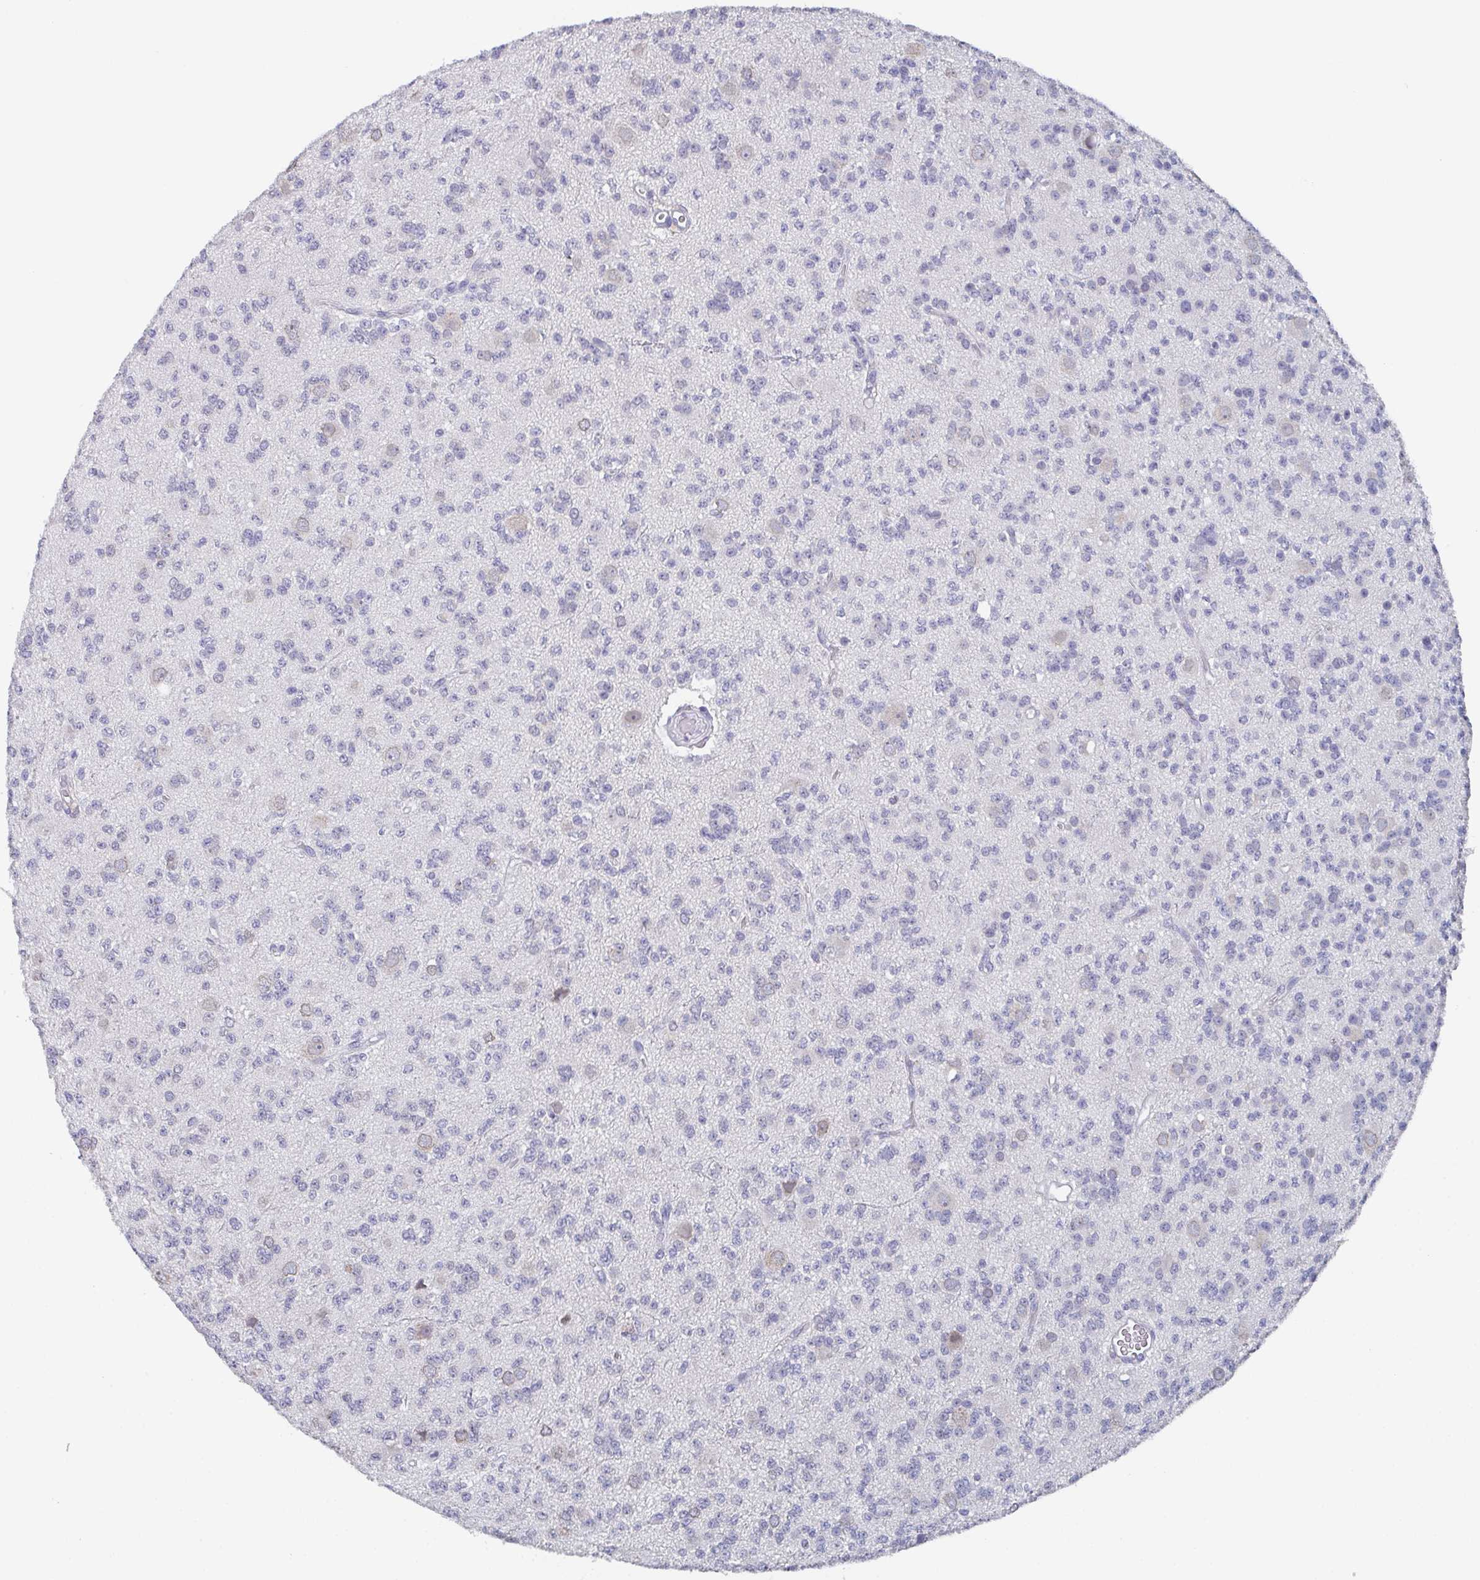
{"staining": {"intensity": "negative", "quantity": "none", "location": "none"}, "tissue": "glioma", "cell_type": "Tumor cells", "image_type": "cancer", "snomed": [{"axis": "morphology", "description": "Glioma, malignant, High grade"}, {"axis": "topography", "description": "Brain"}], "caption": "This photomicrograph is of glioma stained with immunohistochemistry to label a protein in brown with the nuclei are counter-stained blue. There is no staining in tumor cells.", "gene": "DYDC2", "patient": {"sex": "male", "age": 36}}